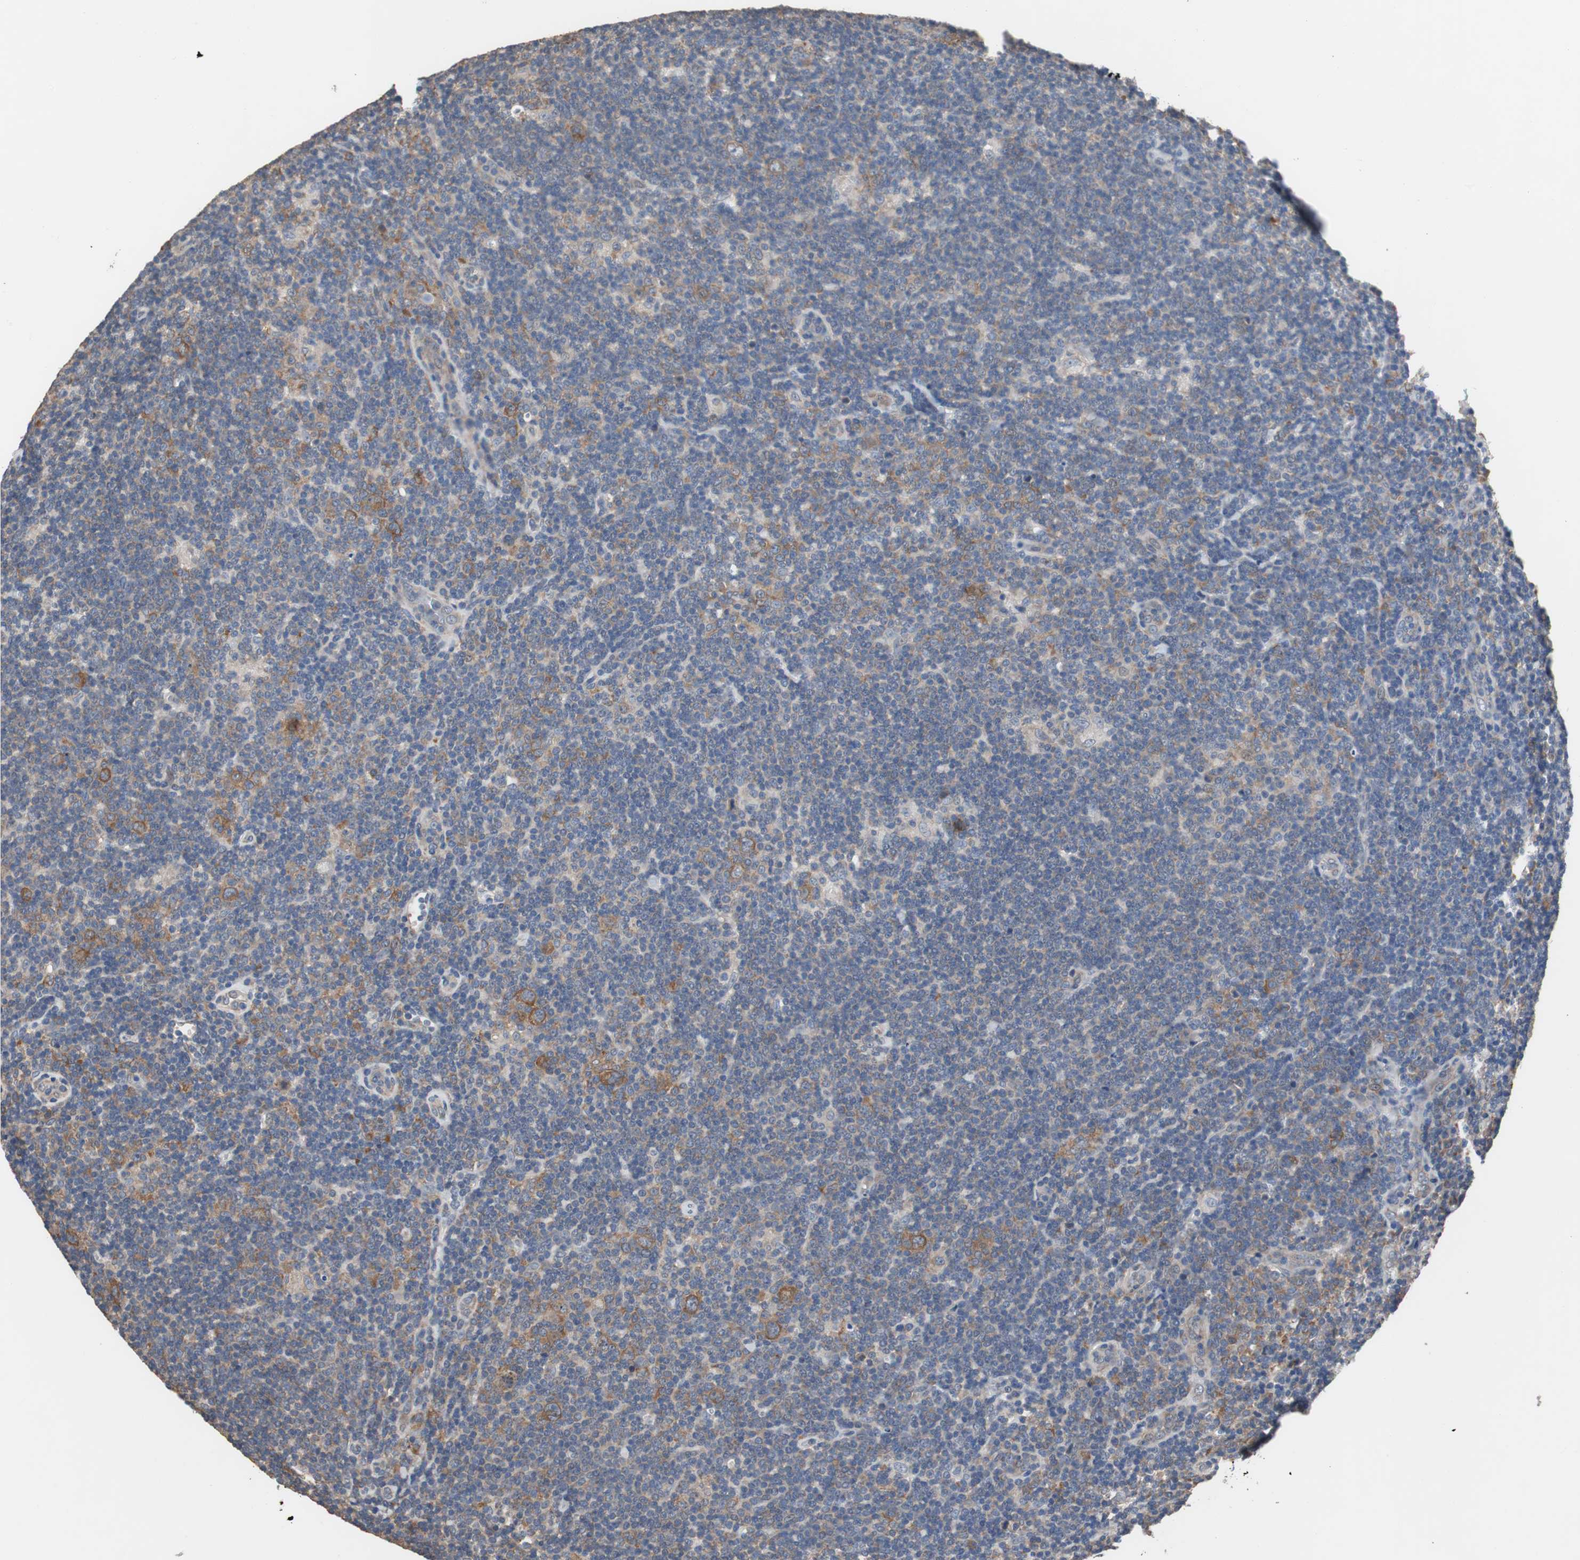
{"staining": {"intensity": "moderate", "quantity": "25%-75%", "location": "cytoplasmic/membranous"}, "tissue": "lymphoma", "cell_type": "Tumor cells", "image_type": "cancer", "snomed": [{"axis": "morphology", "description": "Hodgkin's disease, NOS"}, {"axis": "topography", "description": "Lymph node"}], "caption": "The immunohistochemical stain highlights moderate cytoplasmic/membranous staining in tumor cells of lymphoma tissue. (DAB = brown stain, brightfield microscopy at high magnification).", "gene": "USP10", "patient": {"sex": "female", "age": 57}}